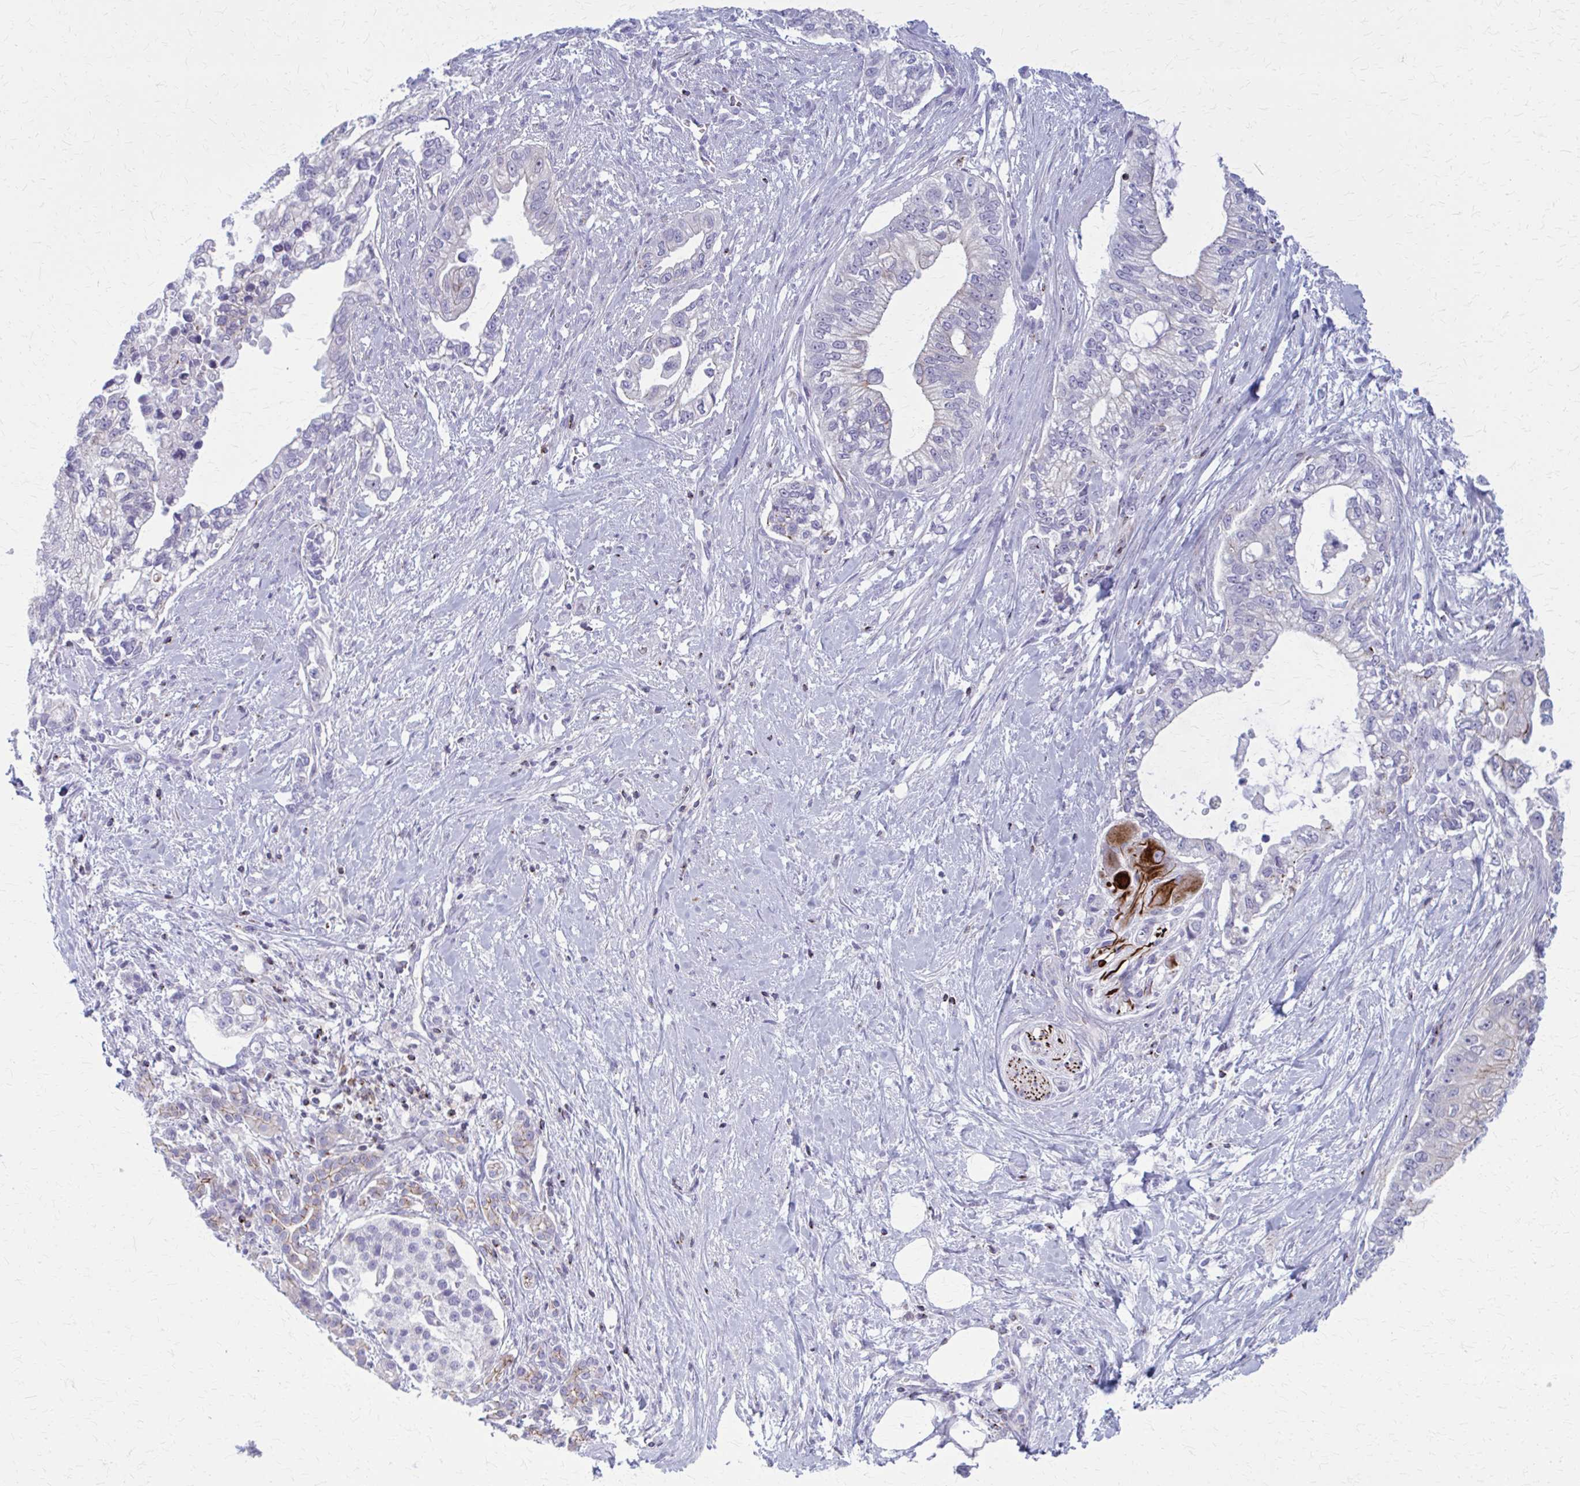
{"staining": {"intensity": "negative", "quantity": "none", "location": "none"}, "tissue": "pancreatic cancer", "cell_type": "Tumor cells", "image_type": "cancer", "snomed": [{"axis": "morphology", "description": "Adenocarcinoma, NOS"}, {"axis": "topography", "description": "Pancreas"}], "caption": "Pancreatic adenocarcinoma was stained to show a protein in brown. There is no significant expression in tumor cells.", "gene": "PEDS1", "patient": {"sex": "male", "age": 70}}